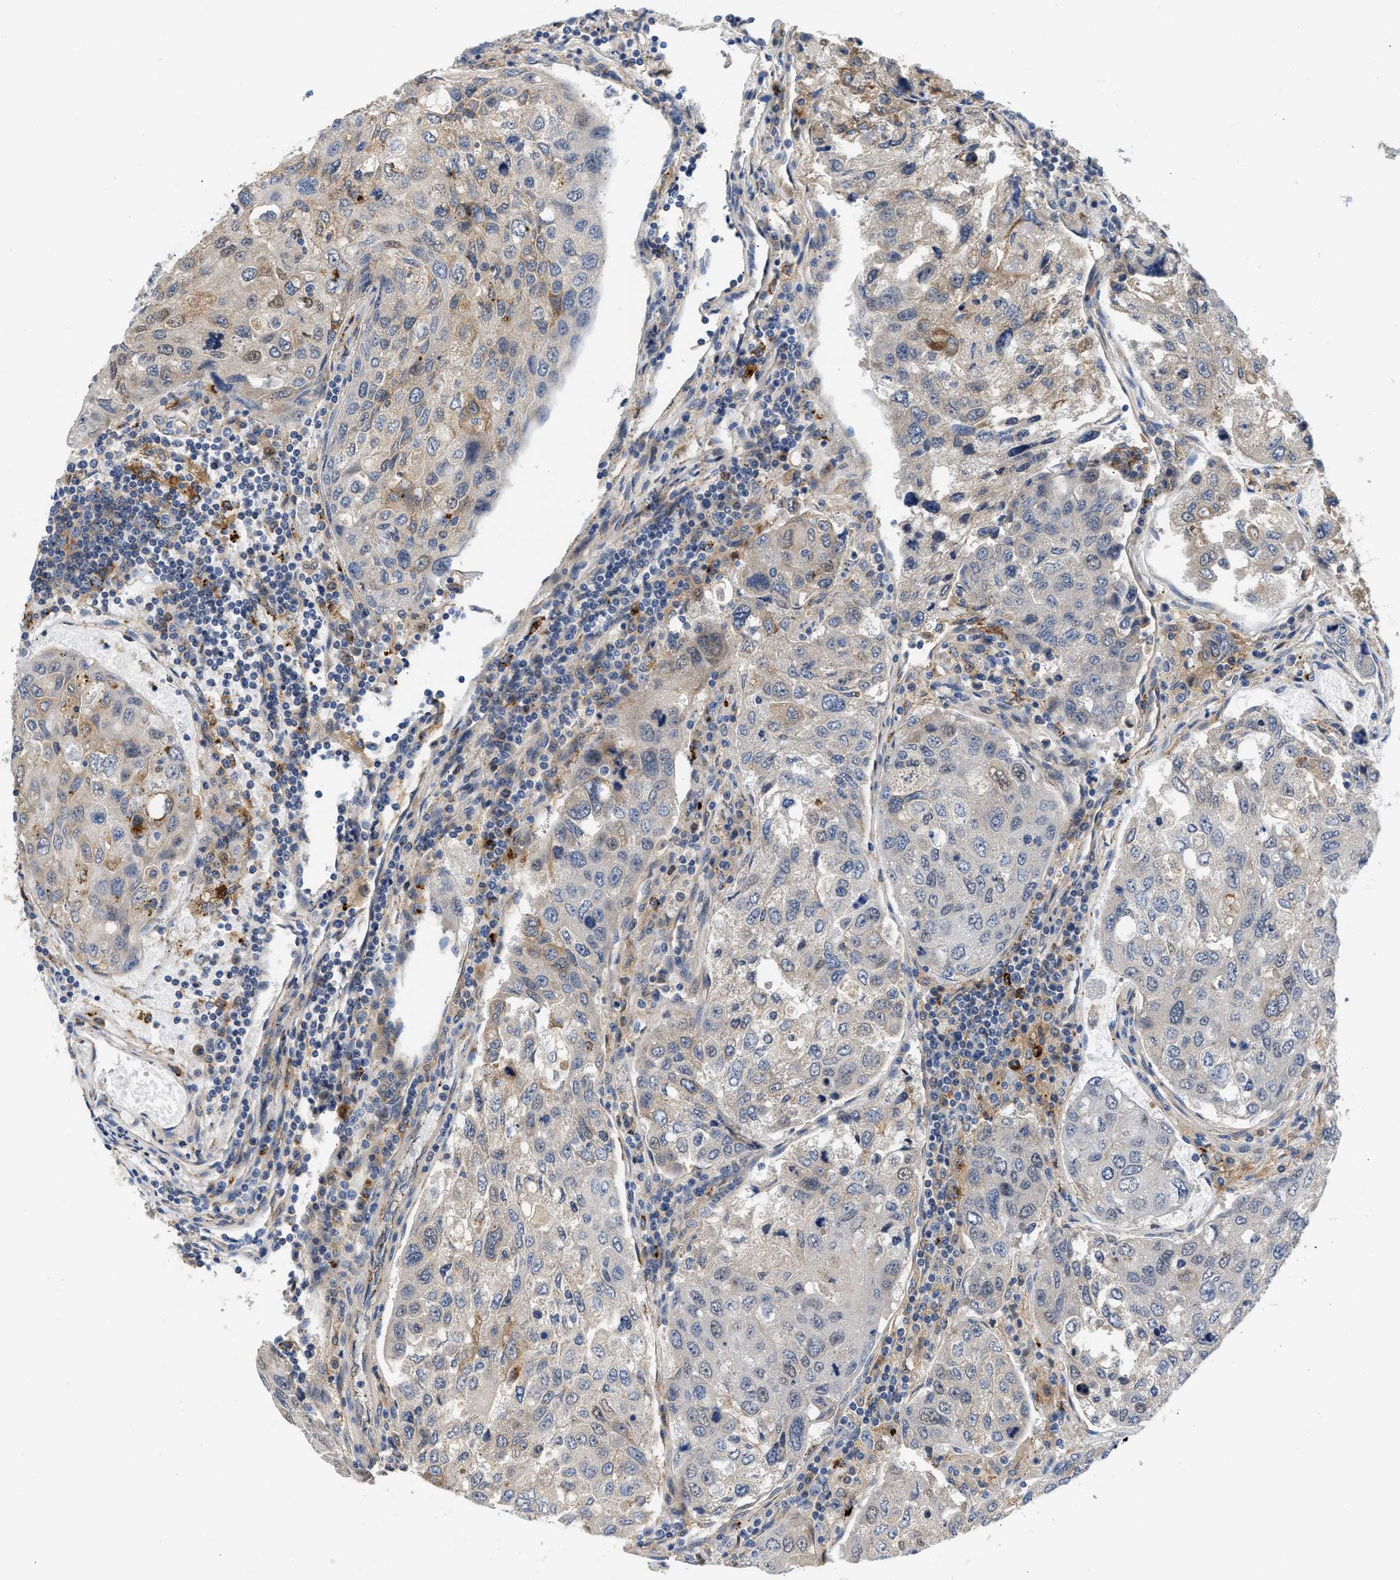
{"staining": {"intensity": "weak", "quantity": "<25%", "location": "cytoplasmic/membranous"}, "tissue": "urothelial cancer", "cell_type": "Tumor cells", "image_type": "cancer", "snomed": [{"axis": "morphology", "description": "Urothelial carcinoma, High grade"}, {"axis": "topography", "description": "Lymph node"}, {"axis": "topography", "description": "Urinary bladder"}], "caption": "There is no significant staining in tumor cells of urothelial carcinoma (high-grade).", "gene": "PPM1L", "patient": {"sex": "male", "age": 51}}